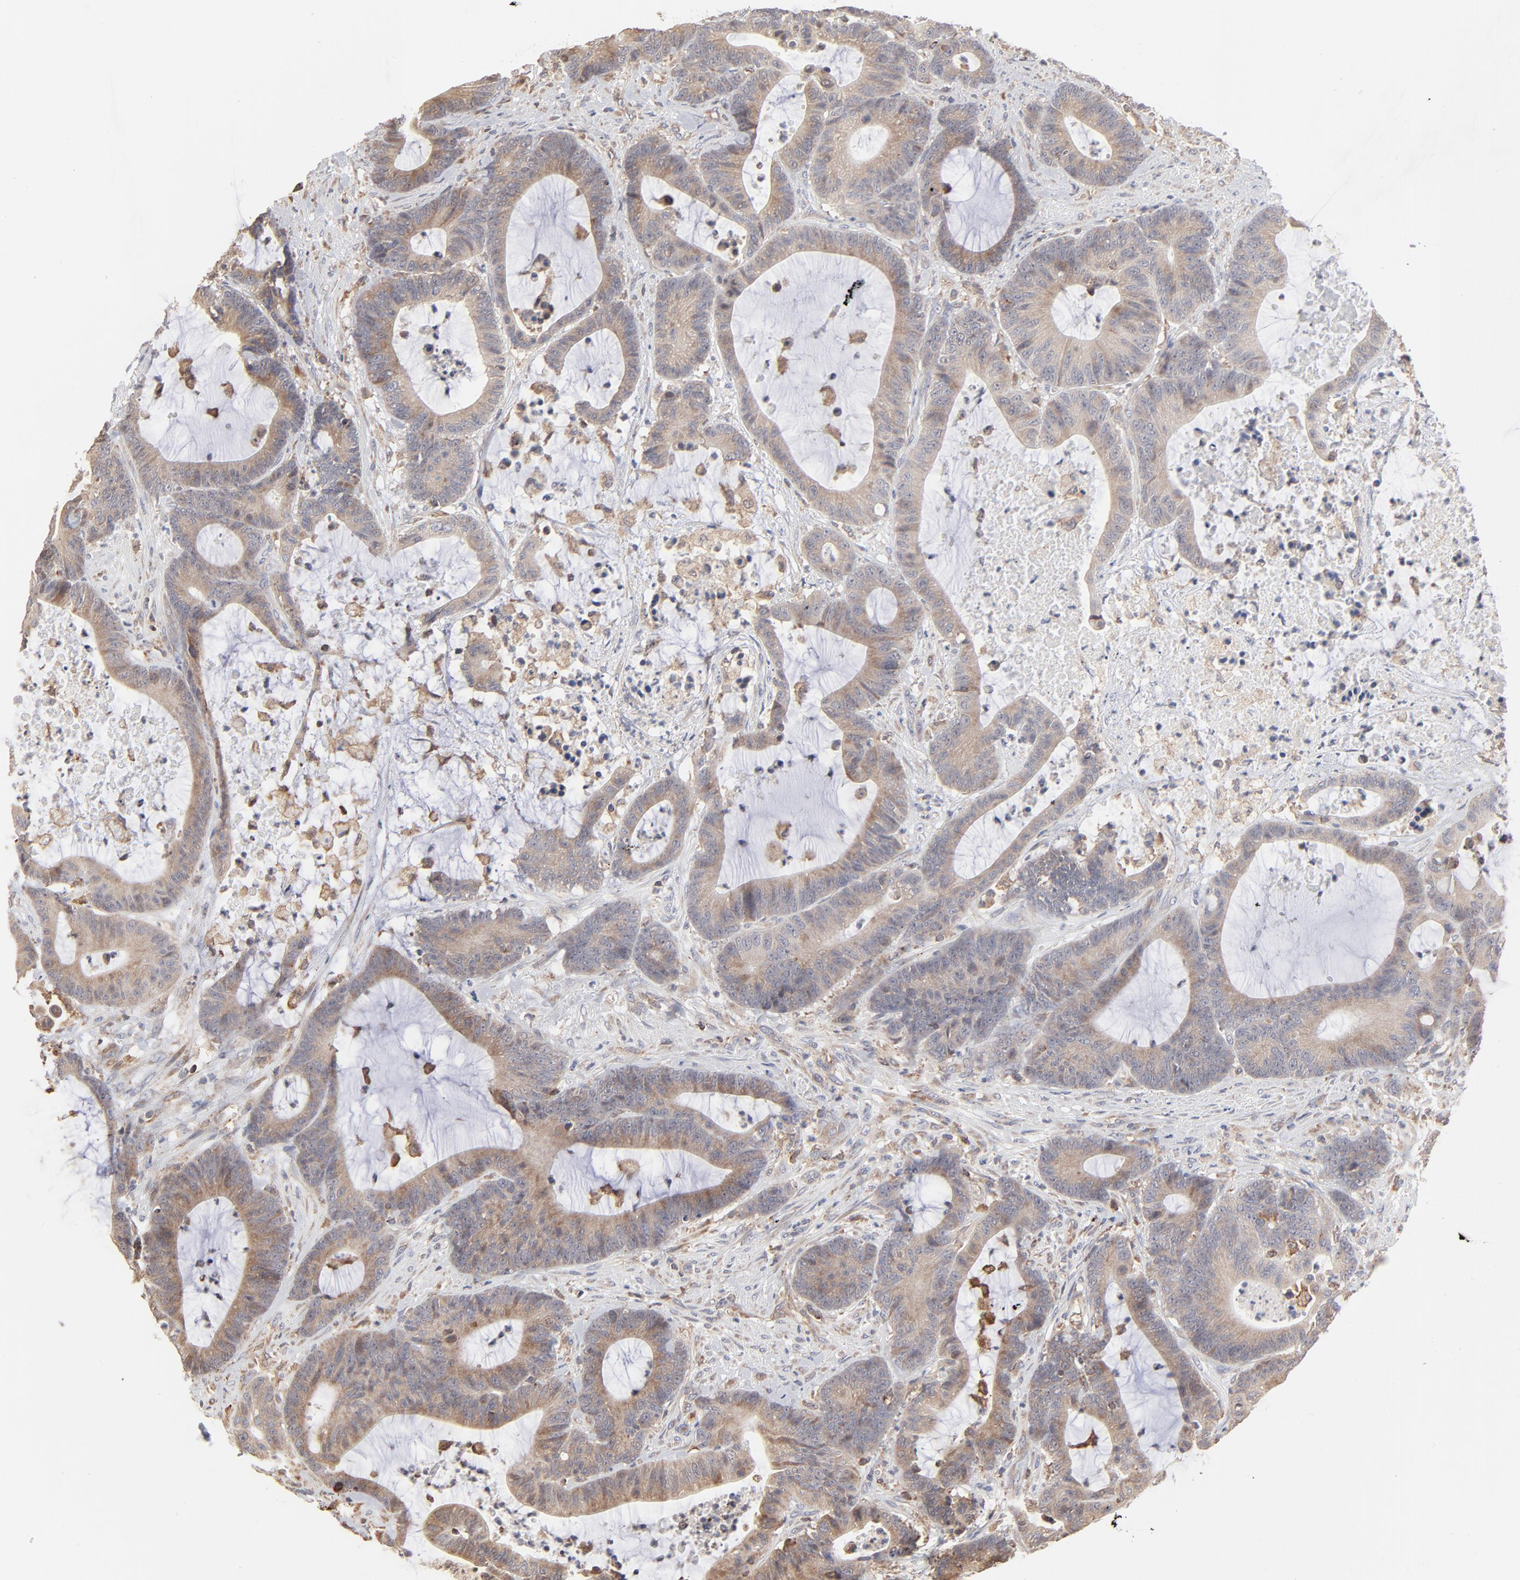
{"staining": {"intensity": "moderate", "quantity": "25%-75%", "location": "cytoplasmic/membranous"}, "tissue": "colorectal cancer", "cell_type": "Tumor cells", "image_type": "cancer", "snomed": [{"axis": "morphology", "description": "Adenocarcinoma, NOS"}, {"axis": "topography", "description": "Colon"}], "caption": "Protein expression analysis of human colorectal cancer (adenocarcinoma) reveals moderate cytoplasmic/membranous staining in about 25%-75% of tumor cells. Immunohistochemistry stains the protein of interest in brown and the nuclei are stained blue.", "gene": "RNF213", "patient": {"sex": "female", "age": 84}}